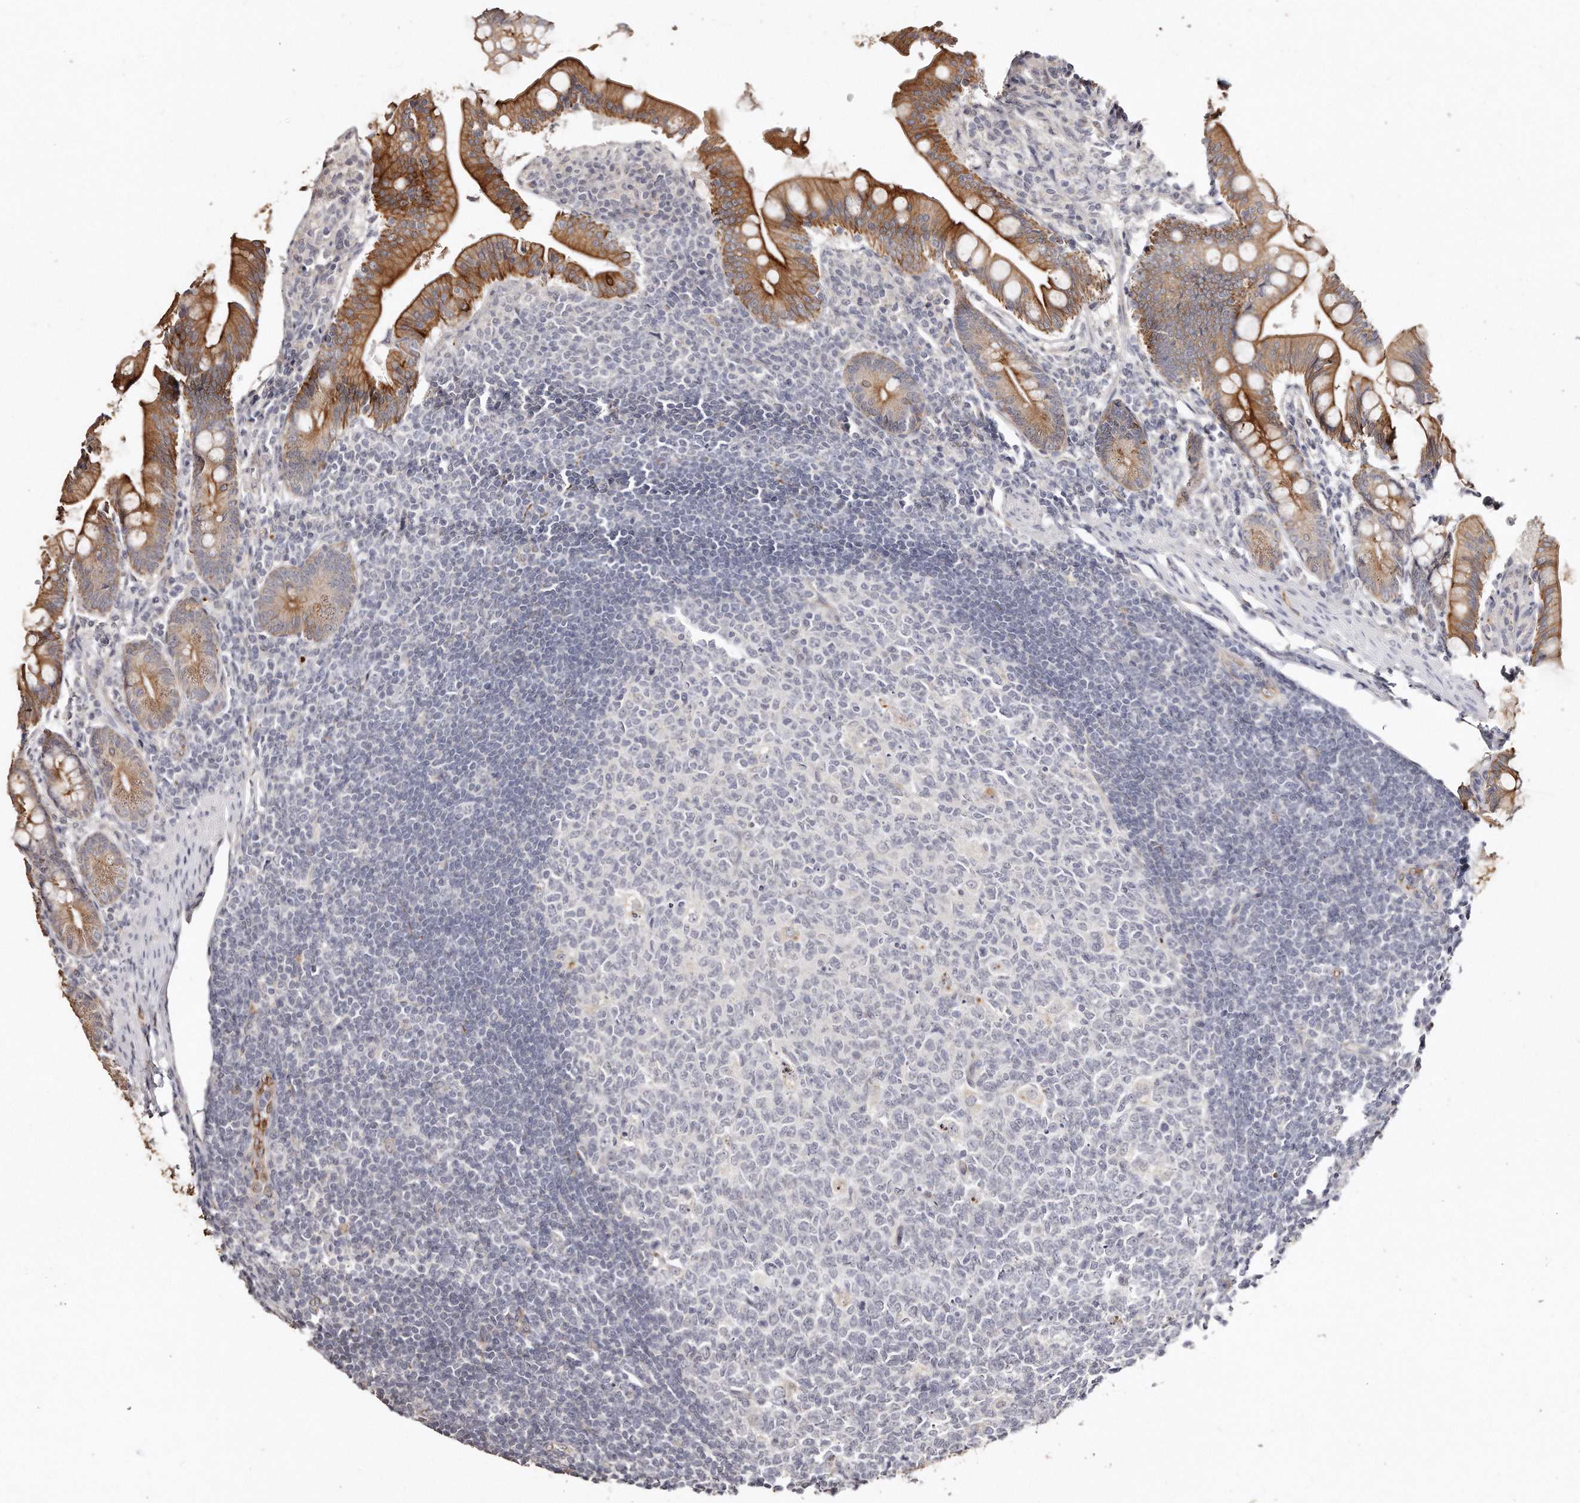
{"staining": {"intensity": "strong", "quantity": ">75%", "location": "cytoplasmic/membranous"}, "tissue": "small intestine", "cell_type": "Glandular cells", "image_type": "normal", "snomed": [{"axis": "morphology", "description": "Normal tissue, NOS"}, {"axis": "topography", "description": "Small intestine"}], "caption": "Approximately >75% of glandular cells in unremarkable small intestine exhibit strong cytoplasmic/membranous protein staining as visualized by brown immunohistochemical staining.", "gene": "ZYG11A", "patient": {"sex": "male", "age": 7}}